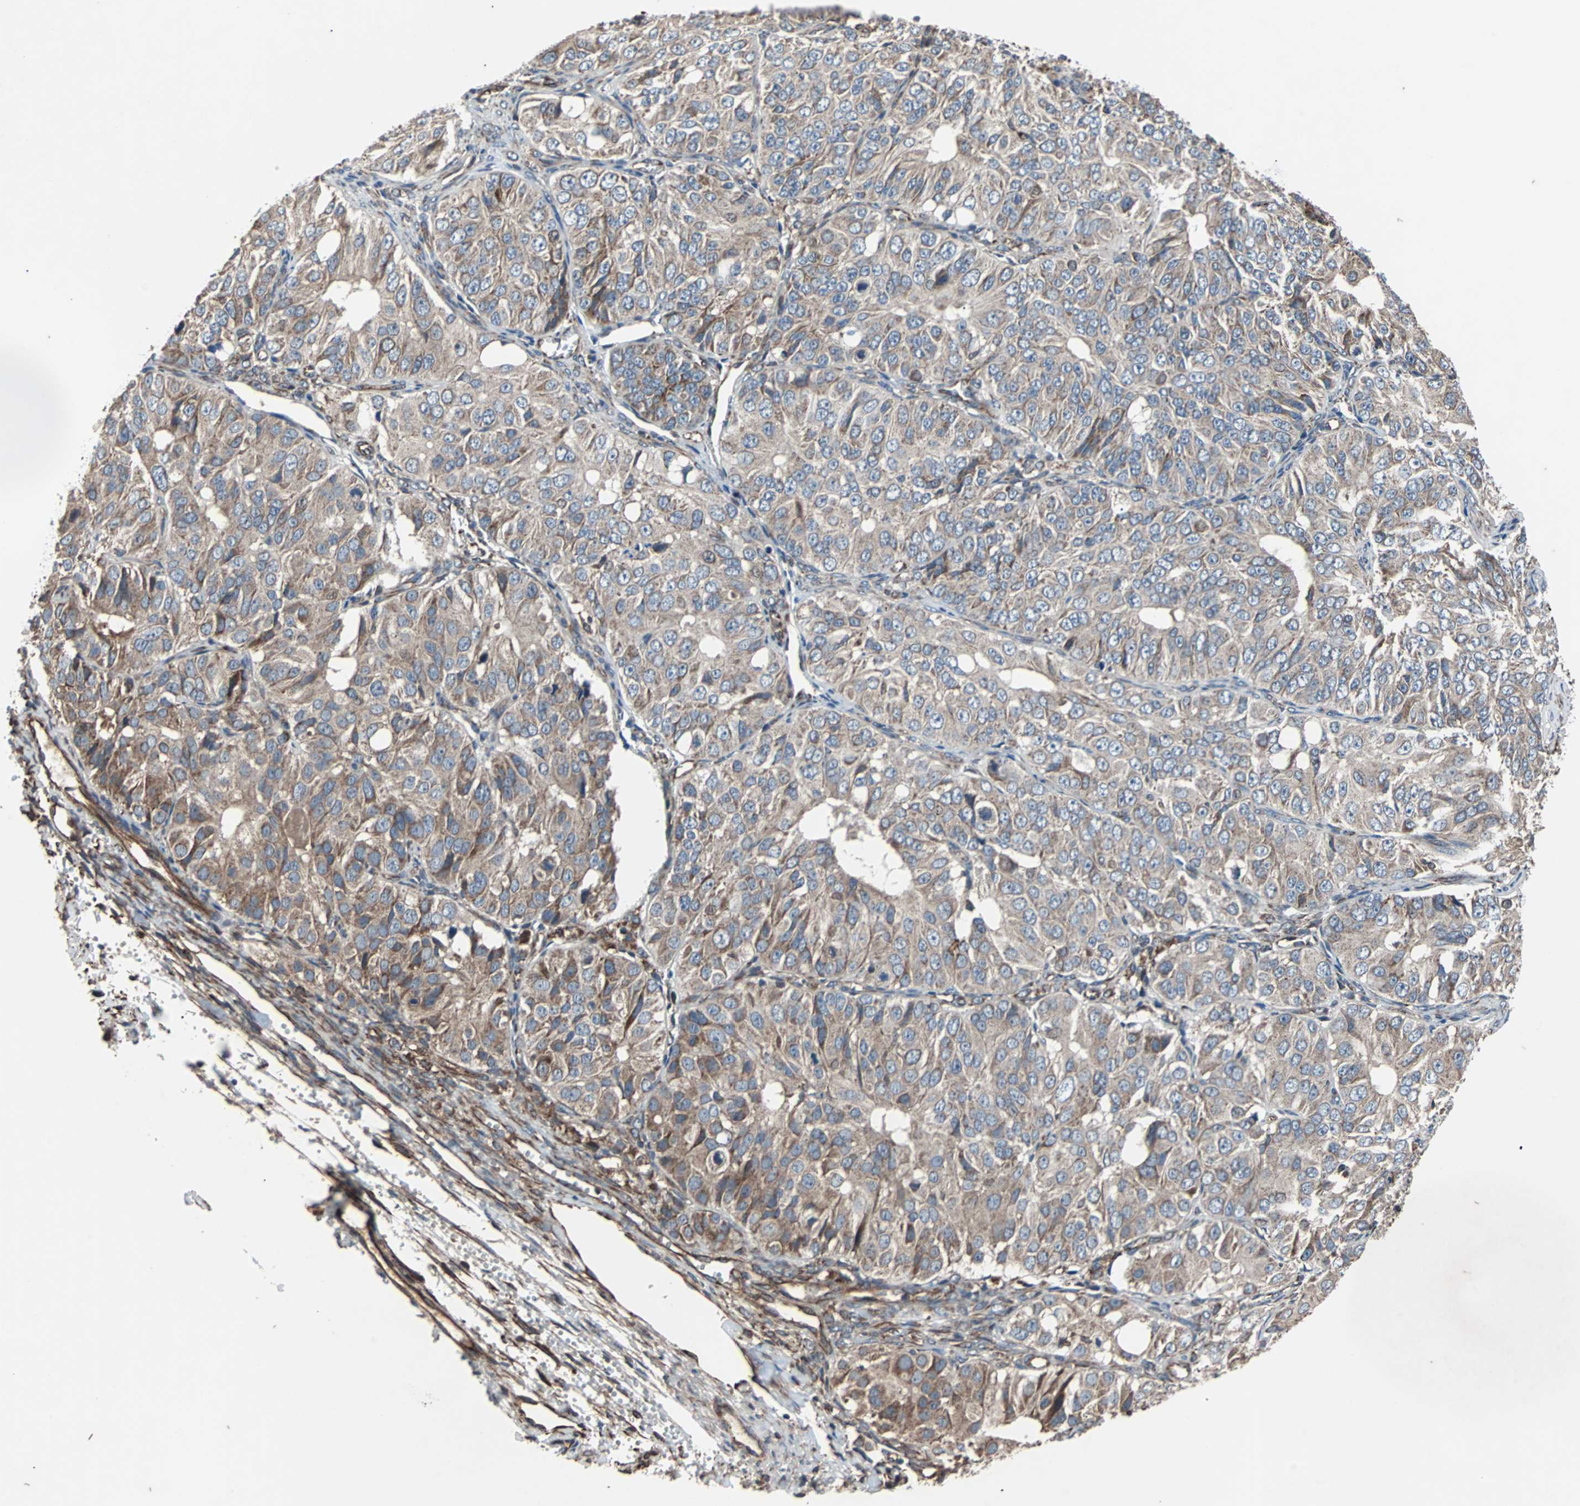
{"staining": {"intensity": "weak", "quantity": ">75%", "location": "cytoplasmic/membranous"}, "tissue": "ovarian cancer", "cell_type": "Tumor cells", "image_type": "cancer", "snomed": [{"axis": "morphology", "description": "Carcinoma, endometroid"}, {"axis": "topography", "description": "Ovary"}], "caption": "An image of human endometroid carcinoma (ovarian) stained for a protein shows weak cytoplasmic/membranous brown staining in tumor cells. (DAB (3,3'-diaminobenzidine) IHC with brightfield microscopy, high magnification).", "gene": "ACTR3", "patient": {"sex": "female", "age": 51}}